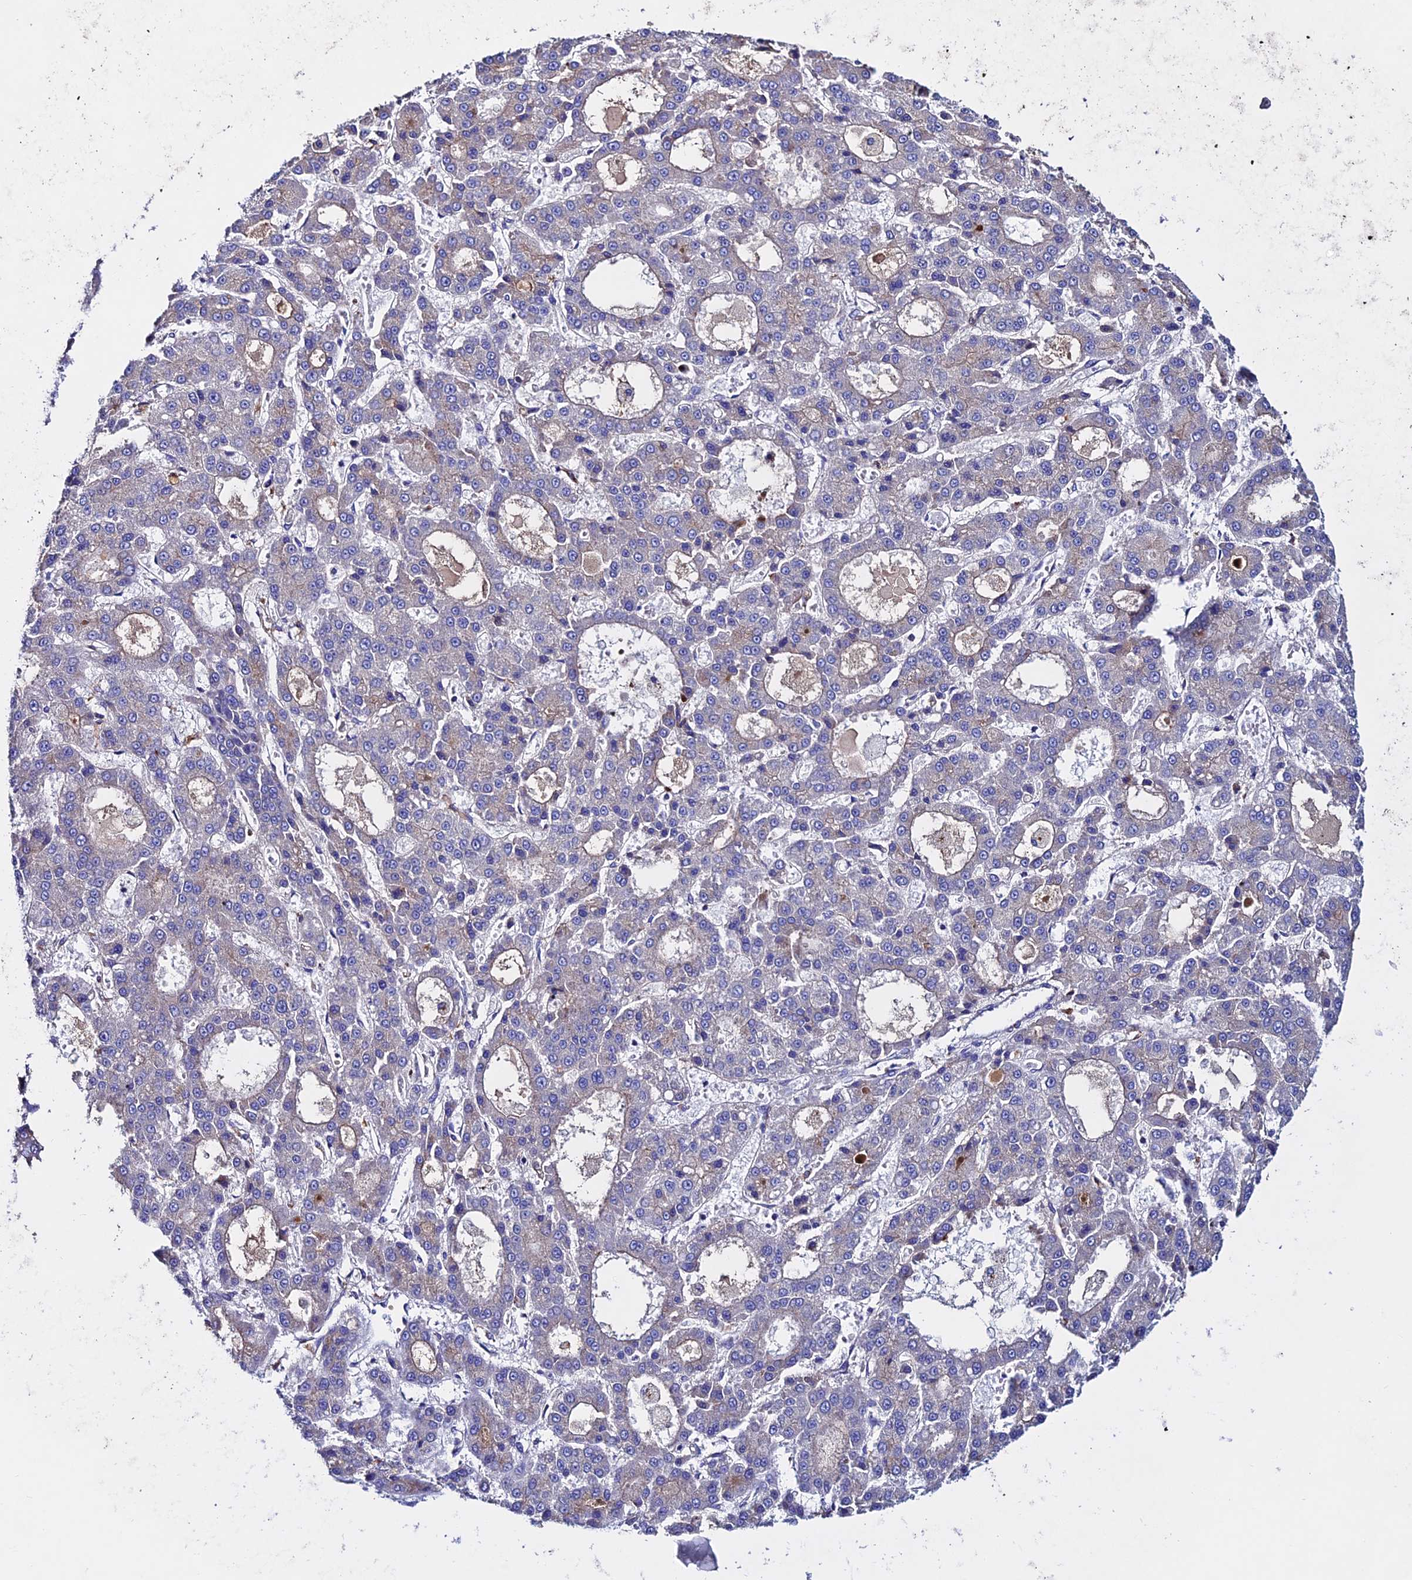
{"staining": {"intensity": "weak", "quantity": "<25%", "location": "cytoplasmic/membranous"}, "tissue": "liver cancer", "cell_type": "Tumor cells", "image_type": "cancer", "snomed": [{"axis": "morphology", "description": "Carcinoma, Hepatocellular, NOS"}, {"axis": "topography", "description": "Liver"}], "caption": "Photomicrograph shows no protein expression in tumor cells of hepatocellular carcinoma (liver) tissue.", "gene": "OR51Q1", "patient": {"sex": "male", "age": 70}}